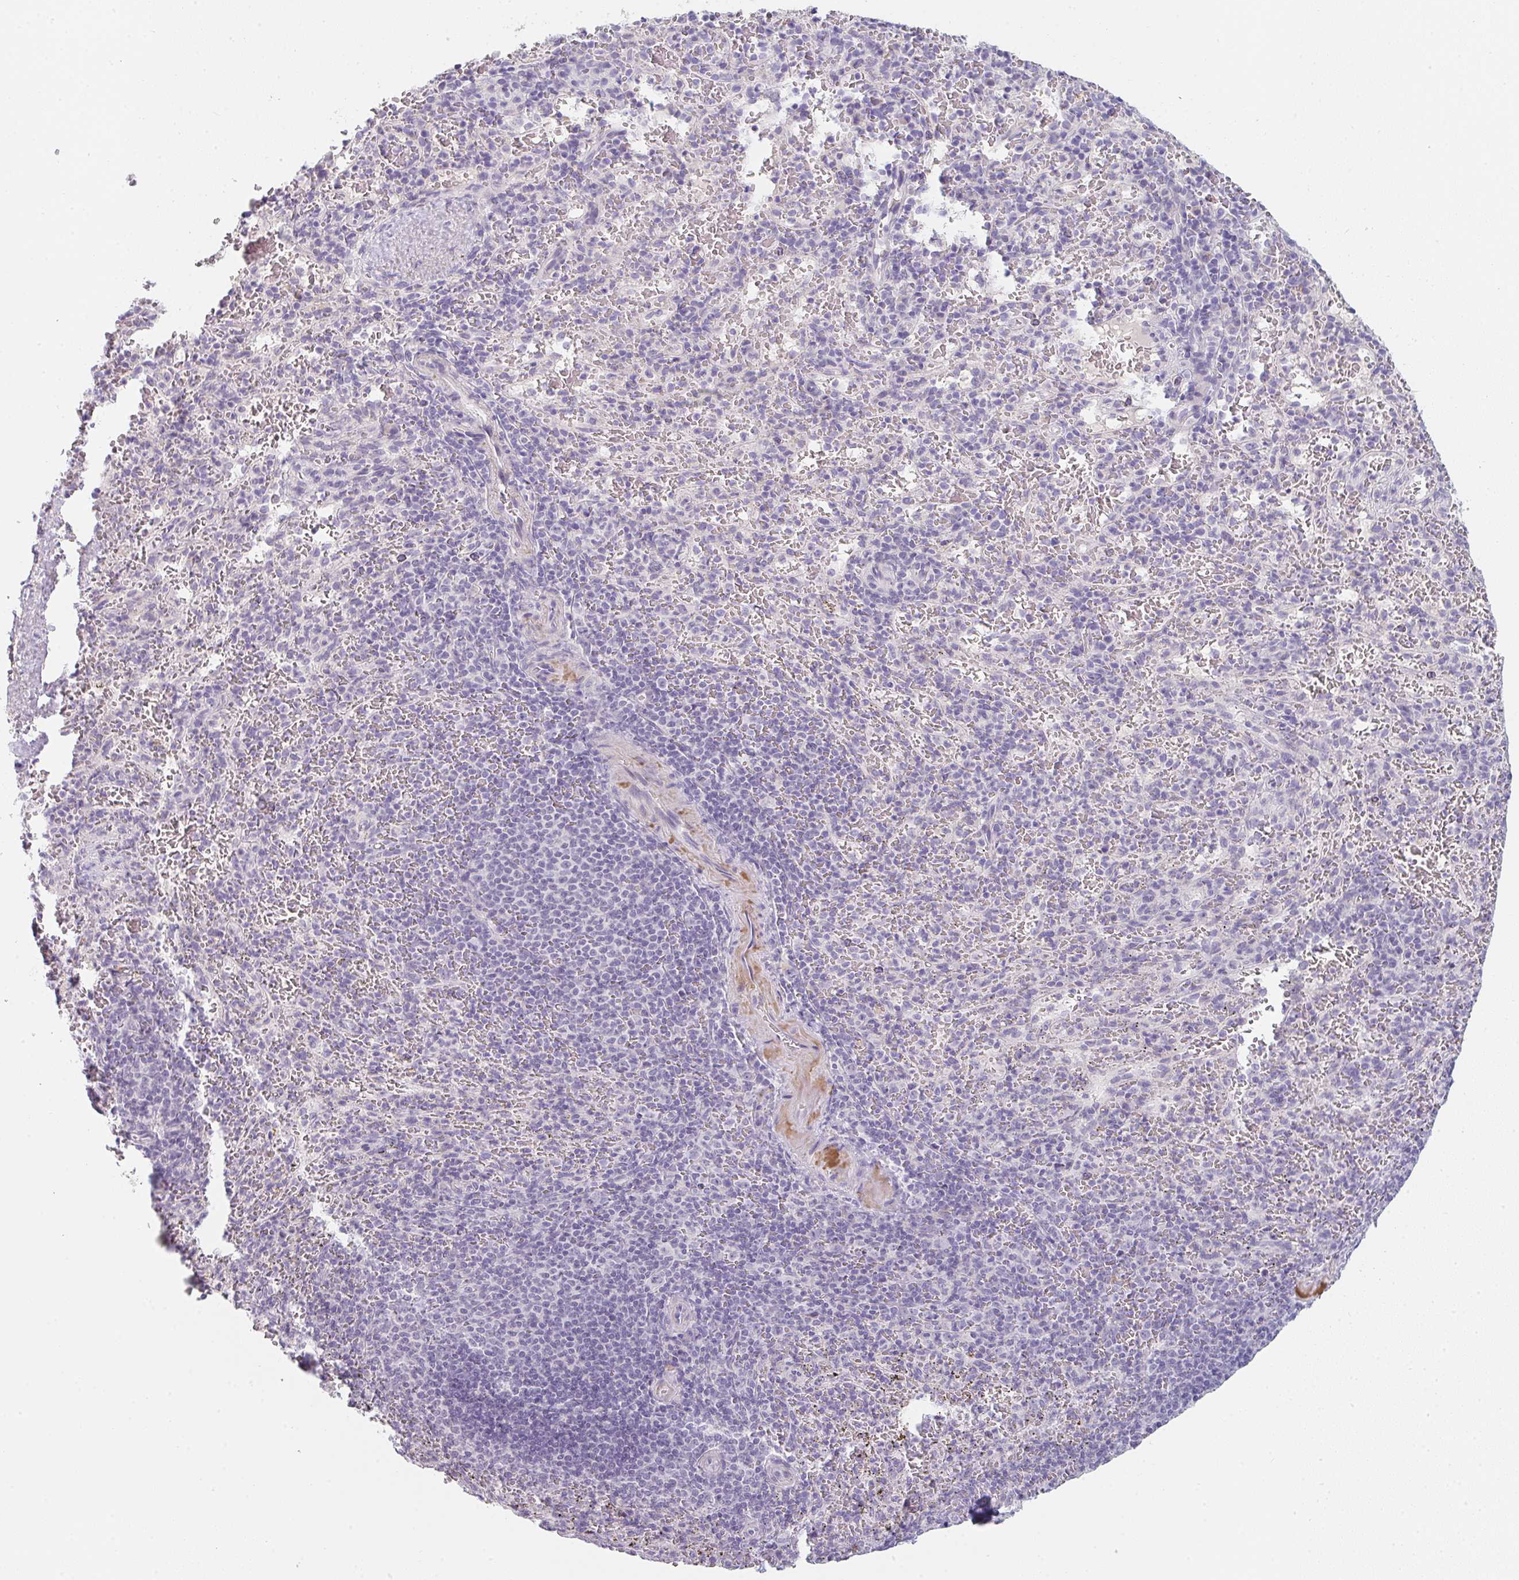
{"staining": {"intensity": "negative", "quantity": "none", "location": "none"}, "tissue": "spleen", "cell_type": "Cells in red pulp", "image_type": "normal", "snomed": [{"axis": "morphology", "description": "Normal tissue, NOS"}, {"axis": "topography", "description": "Spleen"}], "caption": "Immunohistochemistry (IHC) photomicrograph of benign spleen: spleen stained with DAB (3,3'-diaminobenzidine) displays no significant protein staining in cells in red pulp. (Stains: DAB IHC with hematoxylin counter stain, Microscopy: brightfield microscopy at high magnification).", "gene": "C1QTNF8", "patient": {"sex": "male", "age": 57}}